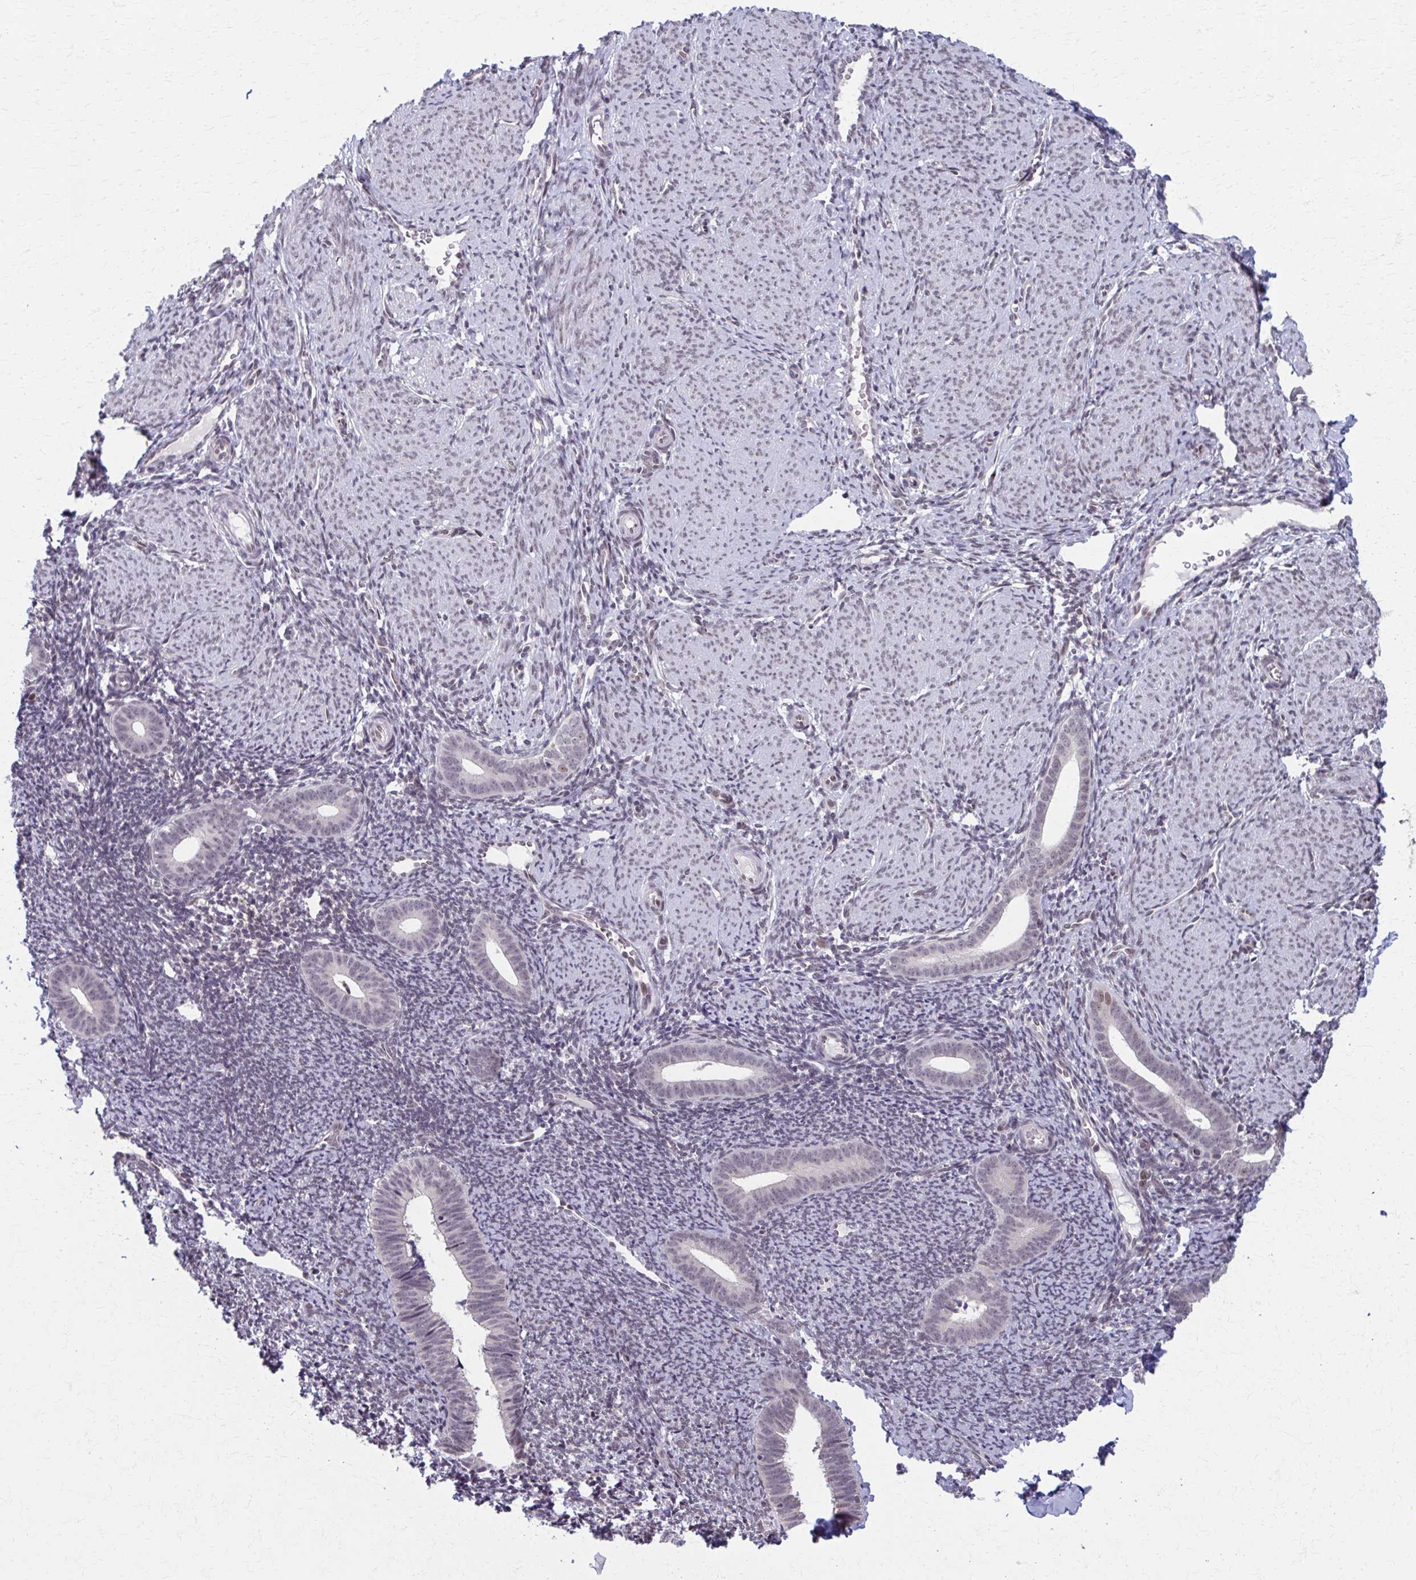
{"staining": {"intensity": "negative", "quantity": "none", "location": "none"}, "tissue": "endometrium", "cell_type": "Cells in endometrial stroma", "image_type": "normal", "snomed": [{"axis": "morphology", "description": "Normal tissue, NOS"}, {"axis": "topography", "description": "Endometrium"}], "caption": "Immunohistochemistry histopathology image of benign endometrium stained for a protein (brown), which displays no expression in cells in endometrial stroma.", "gene": "SETBP1", "patient": {"sex": "female", "age": 39}}